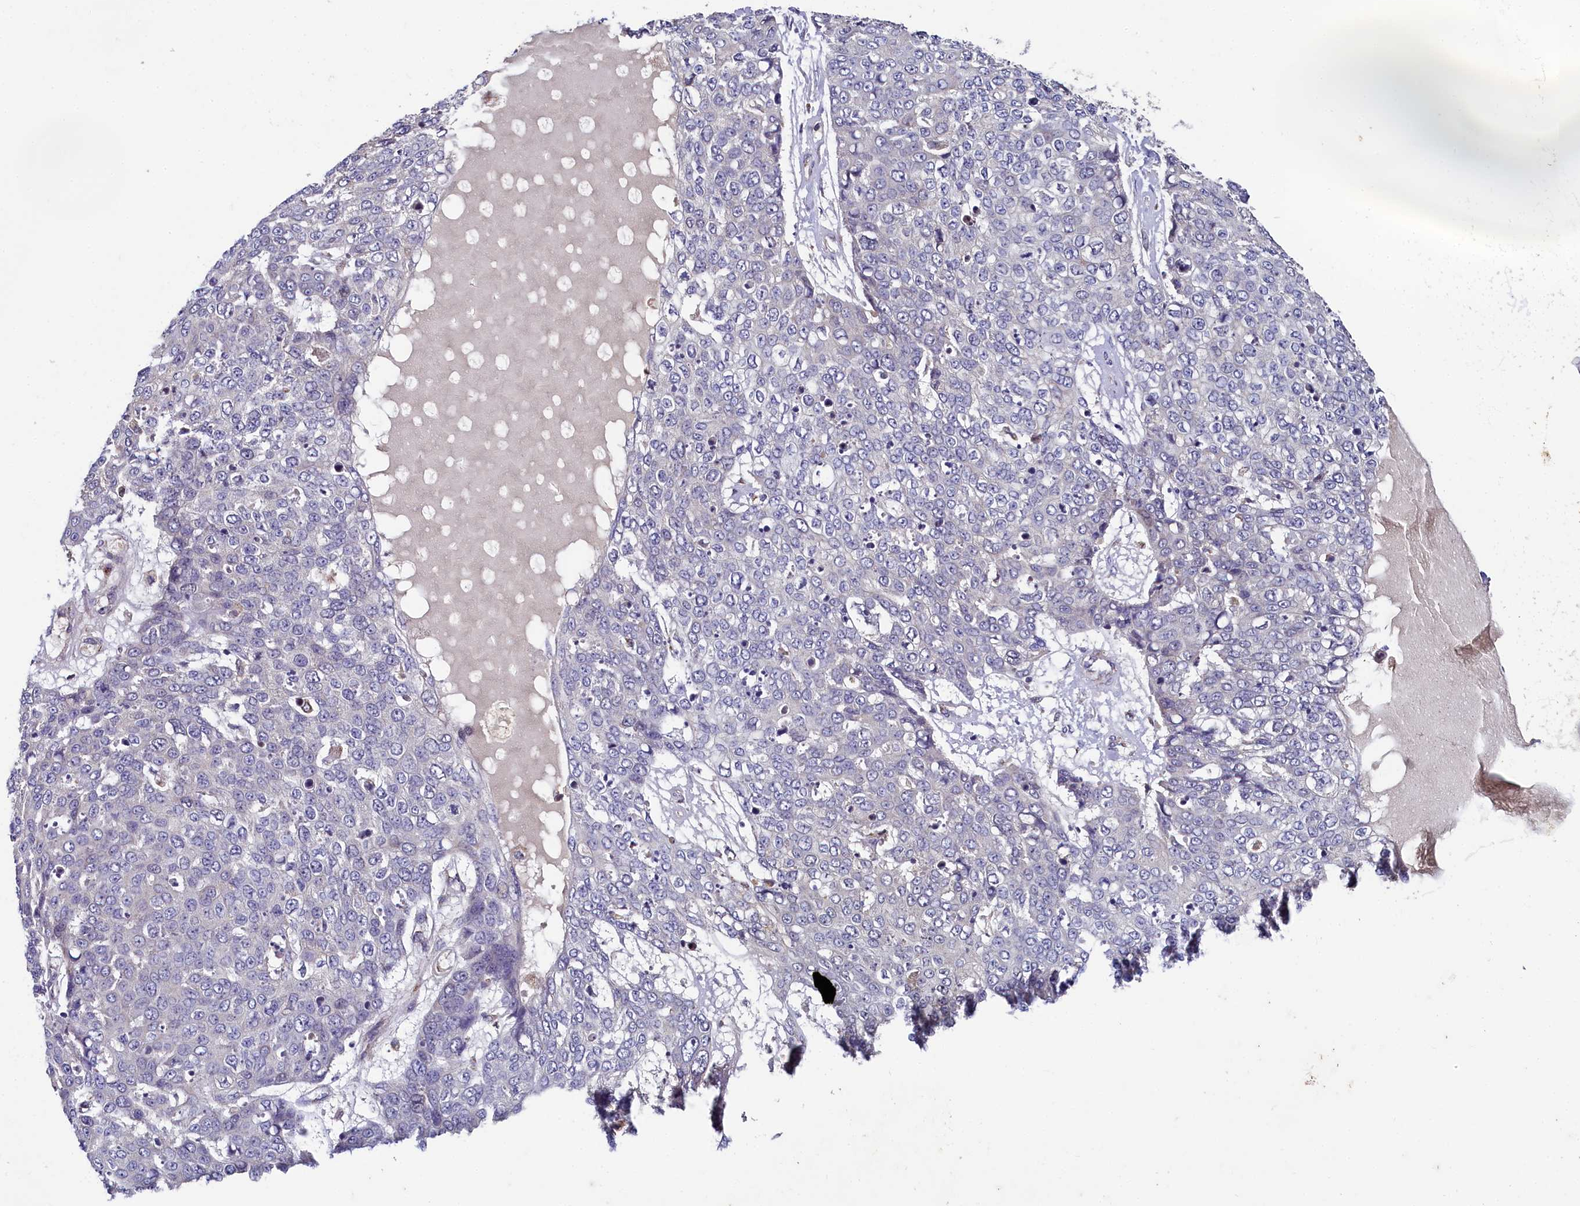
{"staining": {"intensity": "negative", "quantity": "none", "location": "none"}, "tissue": "skin cancer", "cell_type": "Tumor cells", "image_type": "cancer", "snomed": [{"axis": "morphology", "description": "Squamous cell carcinoma, NOS"}, {"axis": "topography", "description": "Skin"}], "caption": "The photomicrograph demonstrates no significant expression in tumor cells of skin squamous cell carcinoma.", "gene": "SPINK9", "patient": {"sex": "female", "age": 44}}